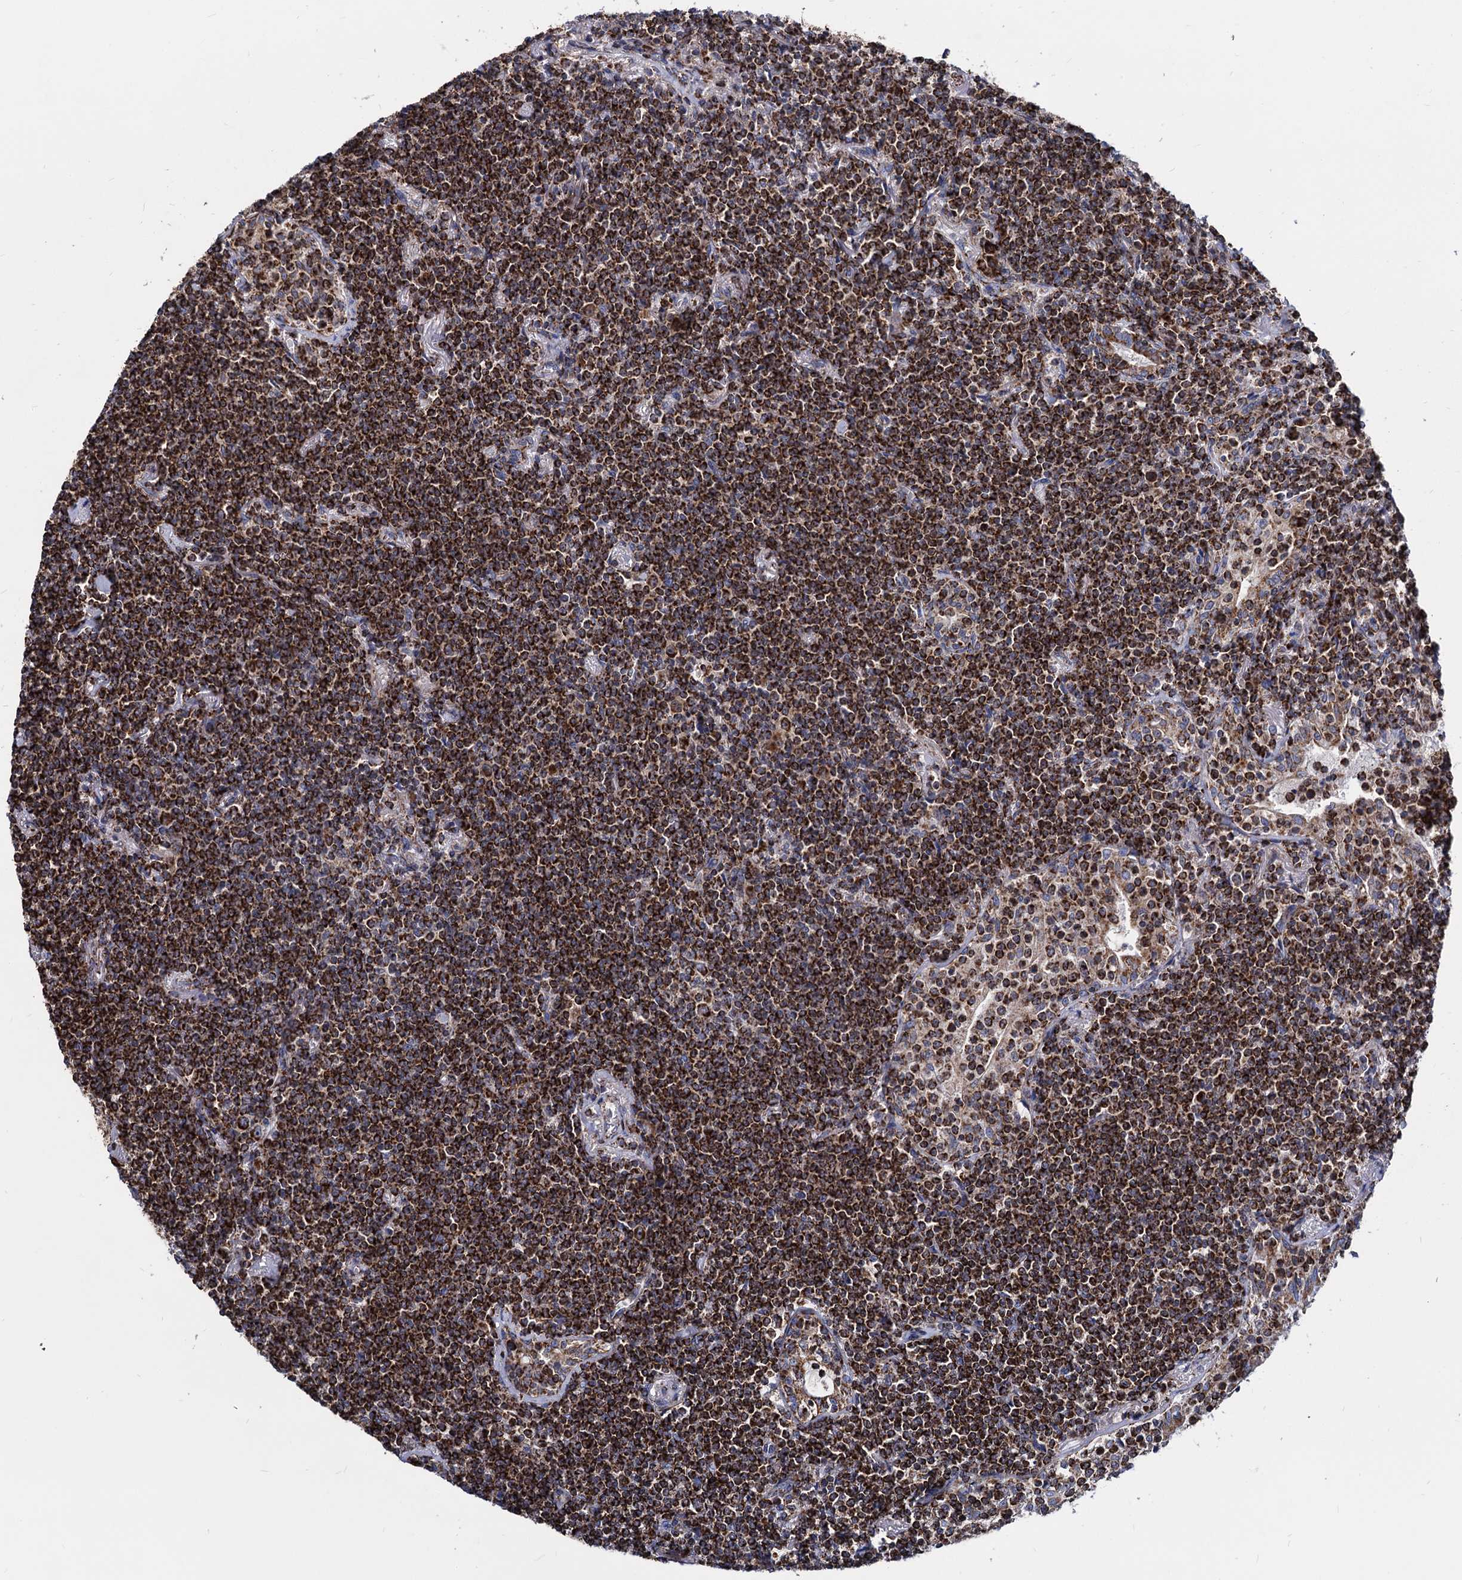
{"staining": {"intensity": "strong", "quantity": ">75%", "location": "cytoplasmic/membranous"}, "tissue": "lymphoma", "cell_type": "Tumor cells", "image_type": "cancer", "snomed": [{"axis": "morphology", "description": "Malignant lymphoma, non-Hodgkin's type, Low grade"}, {"axis": "topography", "description": "Lung"}], "caption": "Protein expression by immunohistochemistry demonstrates strong cytoplasmic/membranous staining in approximately >75% of tumor cells in malignant lymphoma, non-Hodgkin's type (low-grade).", "gene": "TIMM10", "patient": {"sex": "female", "age": 71}}